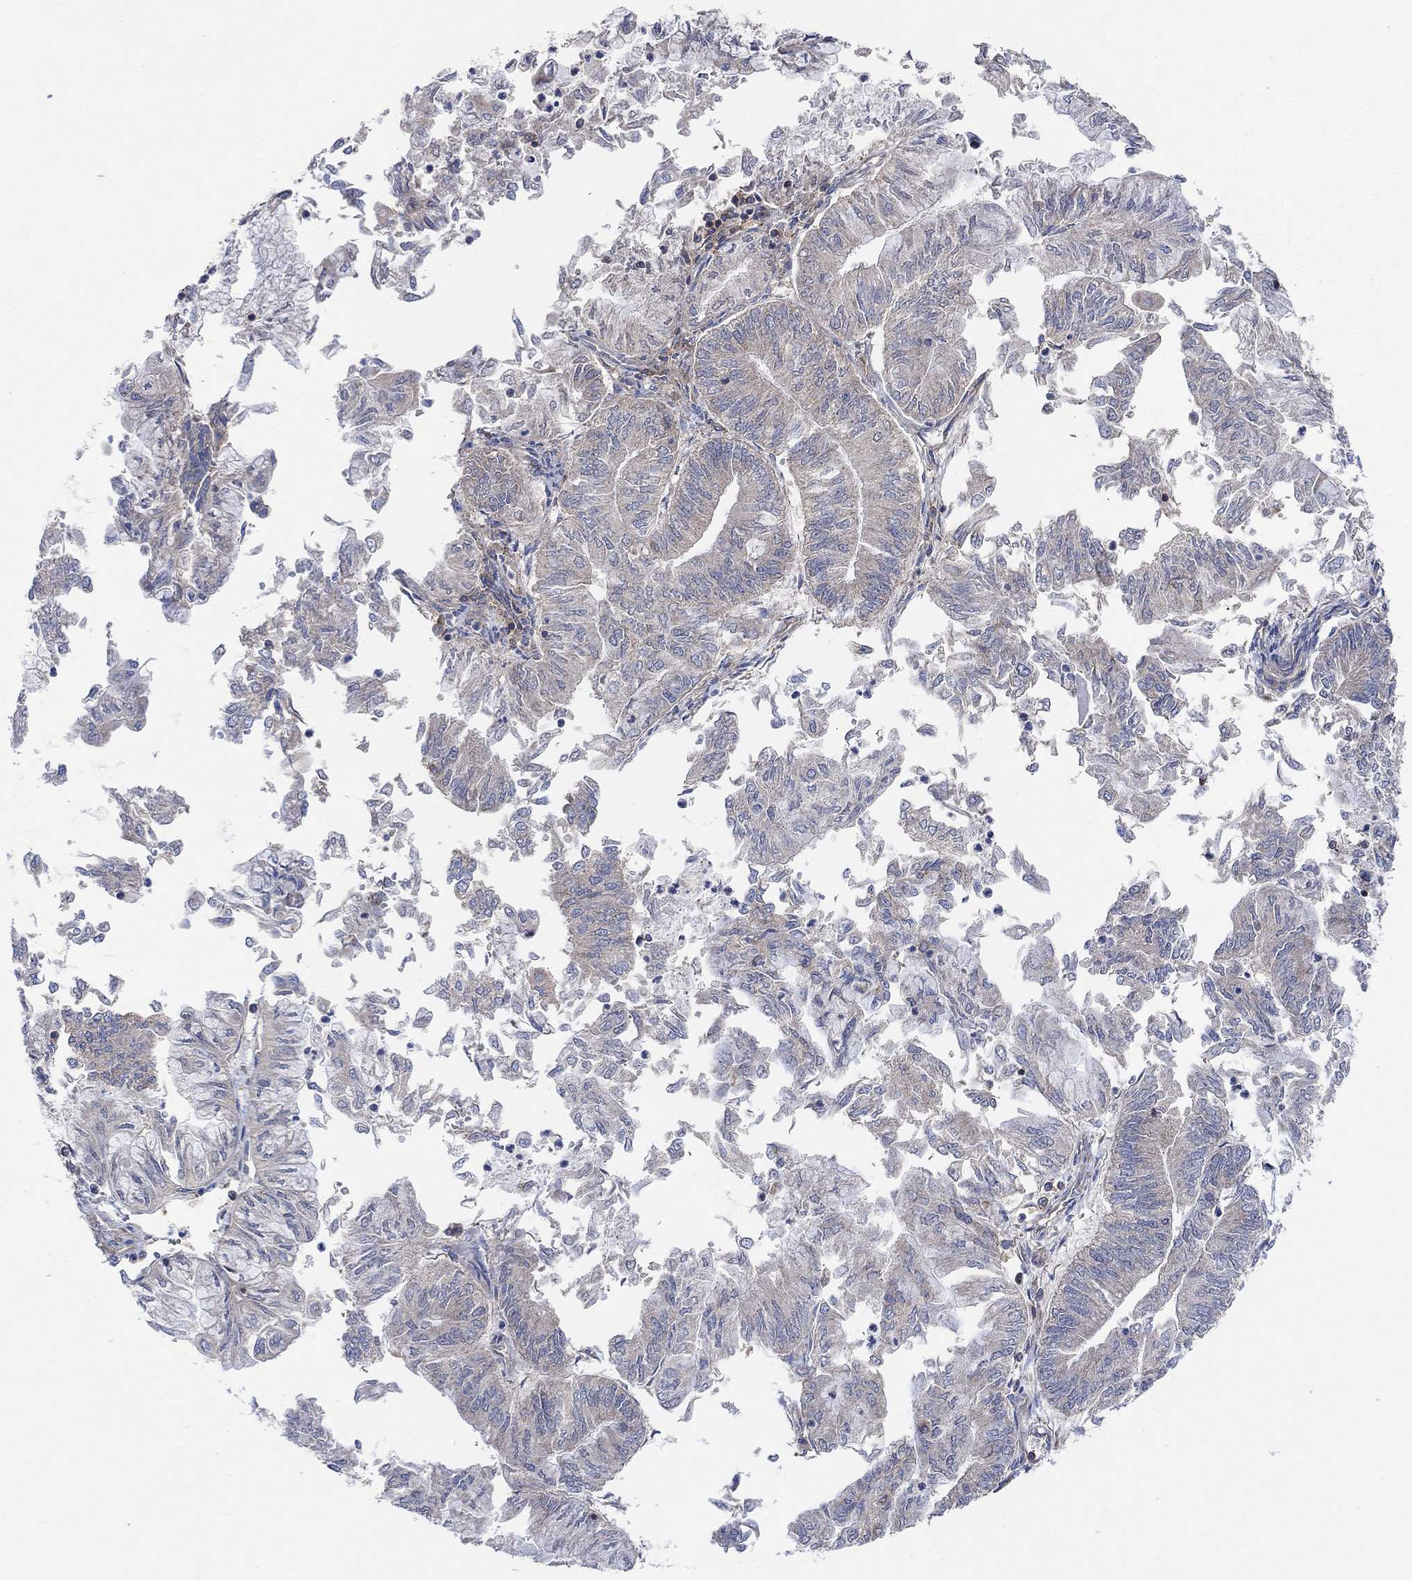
{"staining": {"intensity": "weak", "quantity": "<25%", "location": "cytoplasmic/membranous"}, "tissue": "endometrial cancer", "cell_type": "Tumor cells", "image_type": "cancer", "snomed": [{"axis": "morphology", "description": "Adenocarcinoma, NOS"}, {"axis": "topography", "description": "Endometrium"}], "caption": "Immunohistochemistry (IHC) of endometrial cancer (adenocarcinoma) reveals no staining in tumor cells.", "gene": "BLOC1S3", "patient": {"sex": "female", "age": 59}}